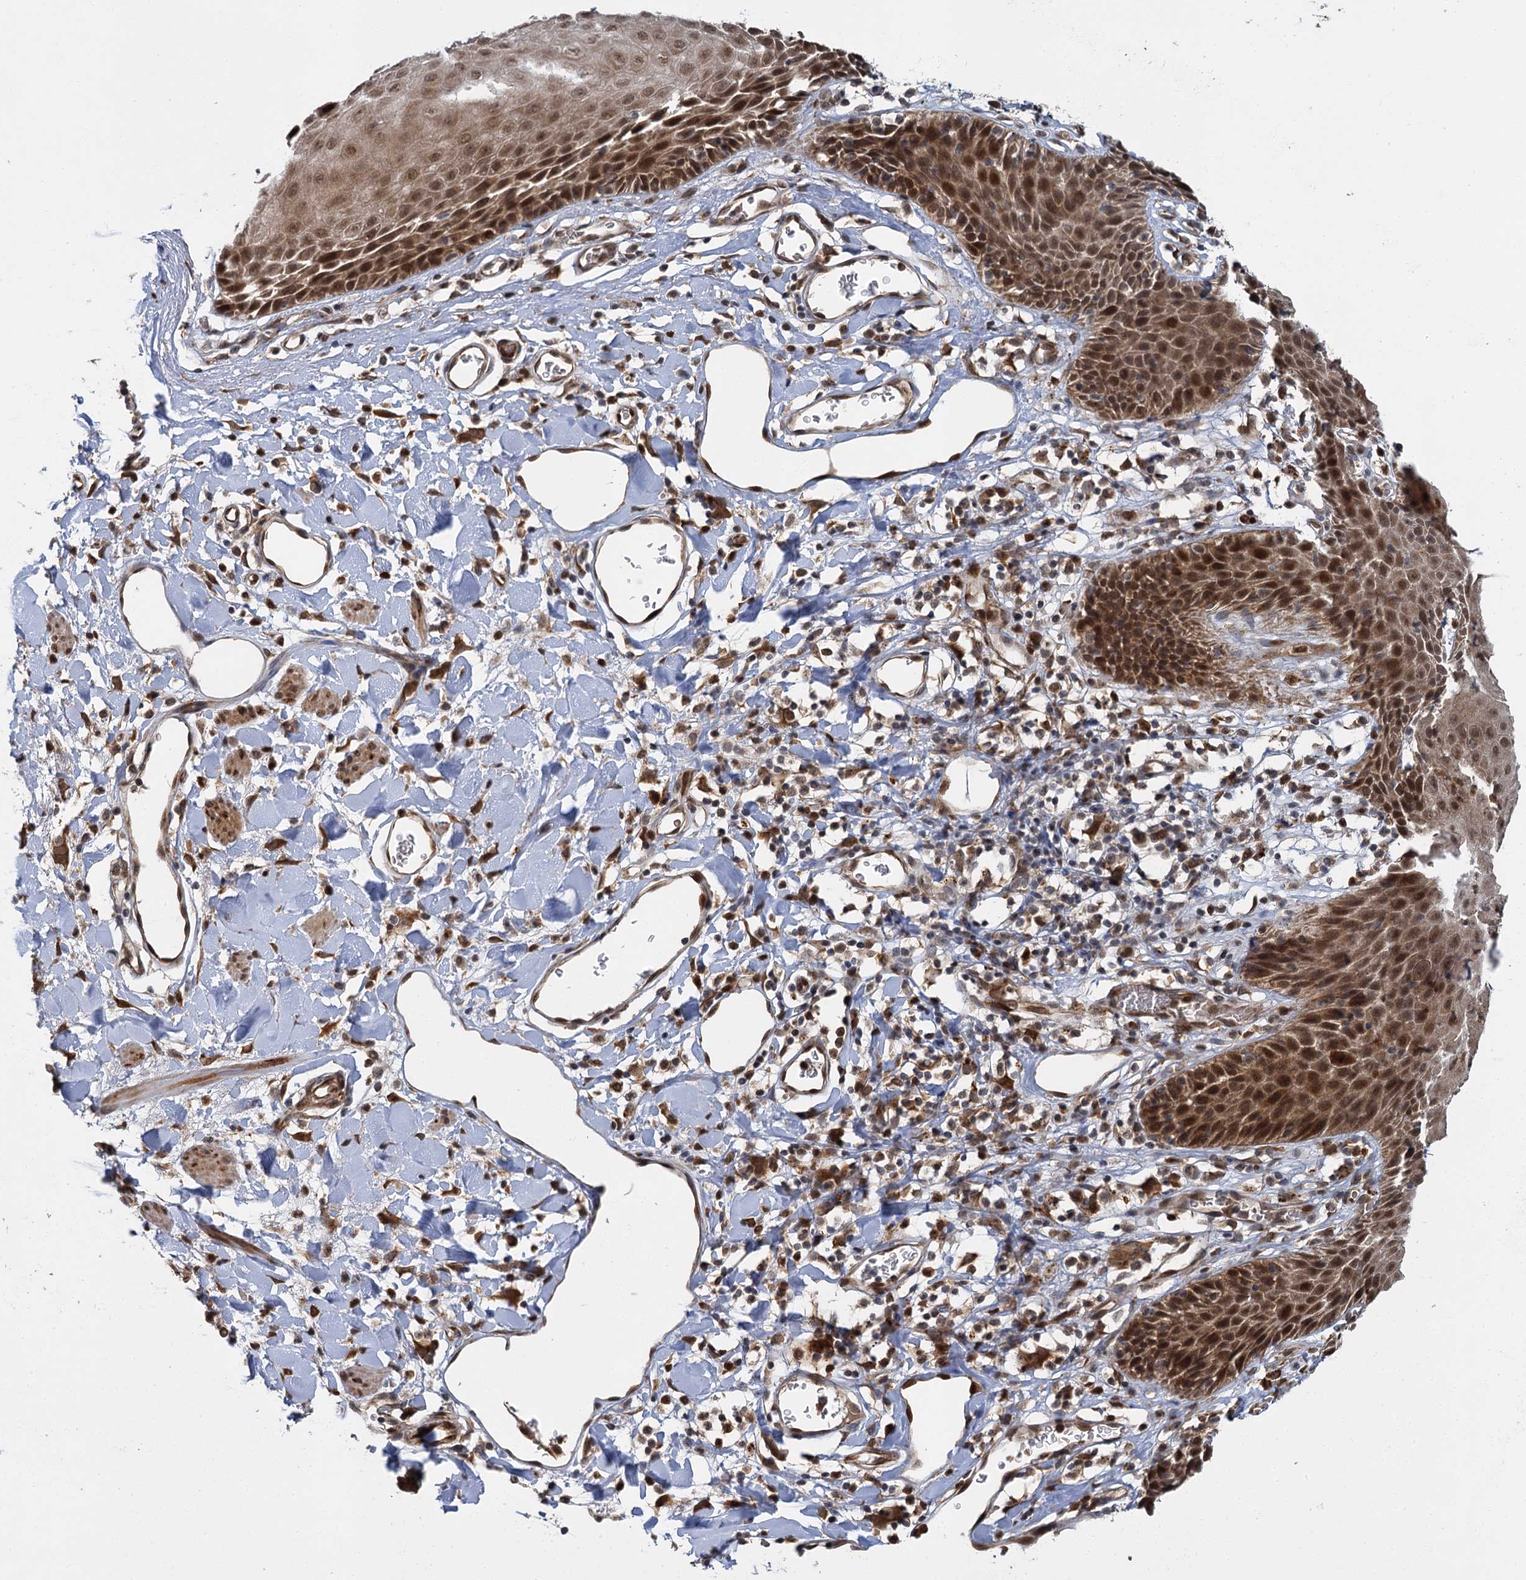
{"staining": {"intensity": "strong", "quantity": ">75%", "location": "cytoplasmic/membranous,nuclear"}, "tissue": "skin", "cell_type": "Epidermal cells", "image_type": "normal", "snomed": [{"axis": "morphology", "description": "Normal tissue, NOS"}, {"axis": "topography", "description": "Vulva"}], "caption": "Immunohistochemical staining of normal skin reveals >75% levels of strong cytoplasmic/membranous,nuclear protein expression in about >75% of epidermal cells.", "gene": "APBA2", "patient": {"sex": "female", "age": 68}}